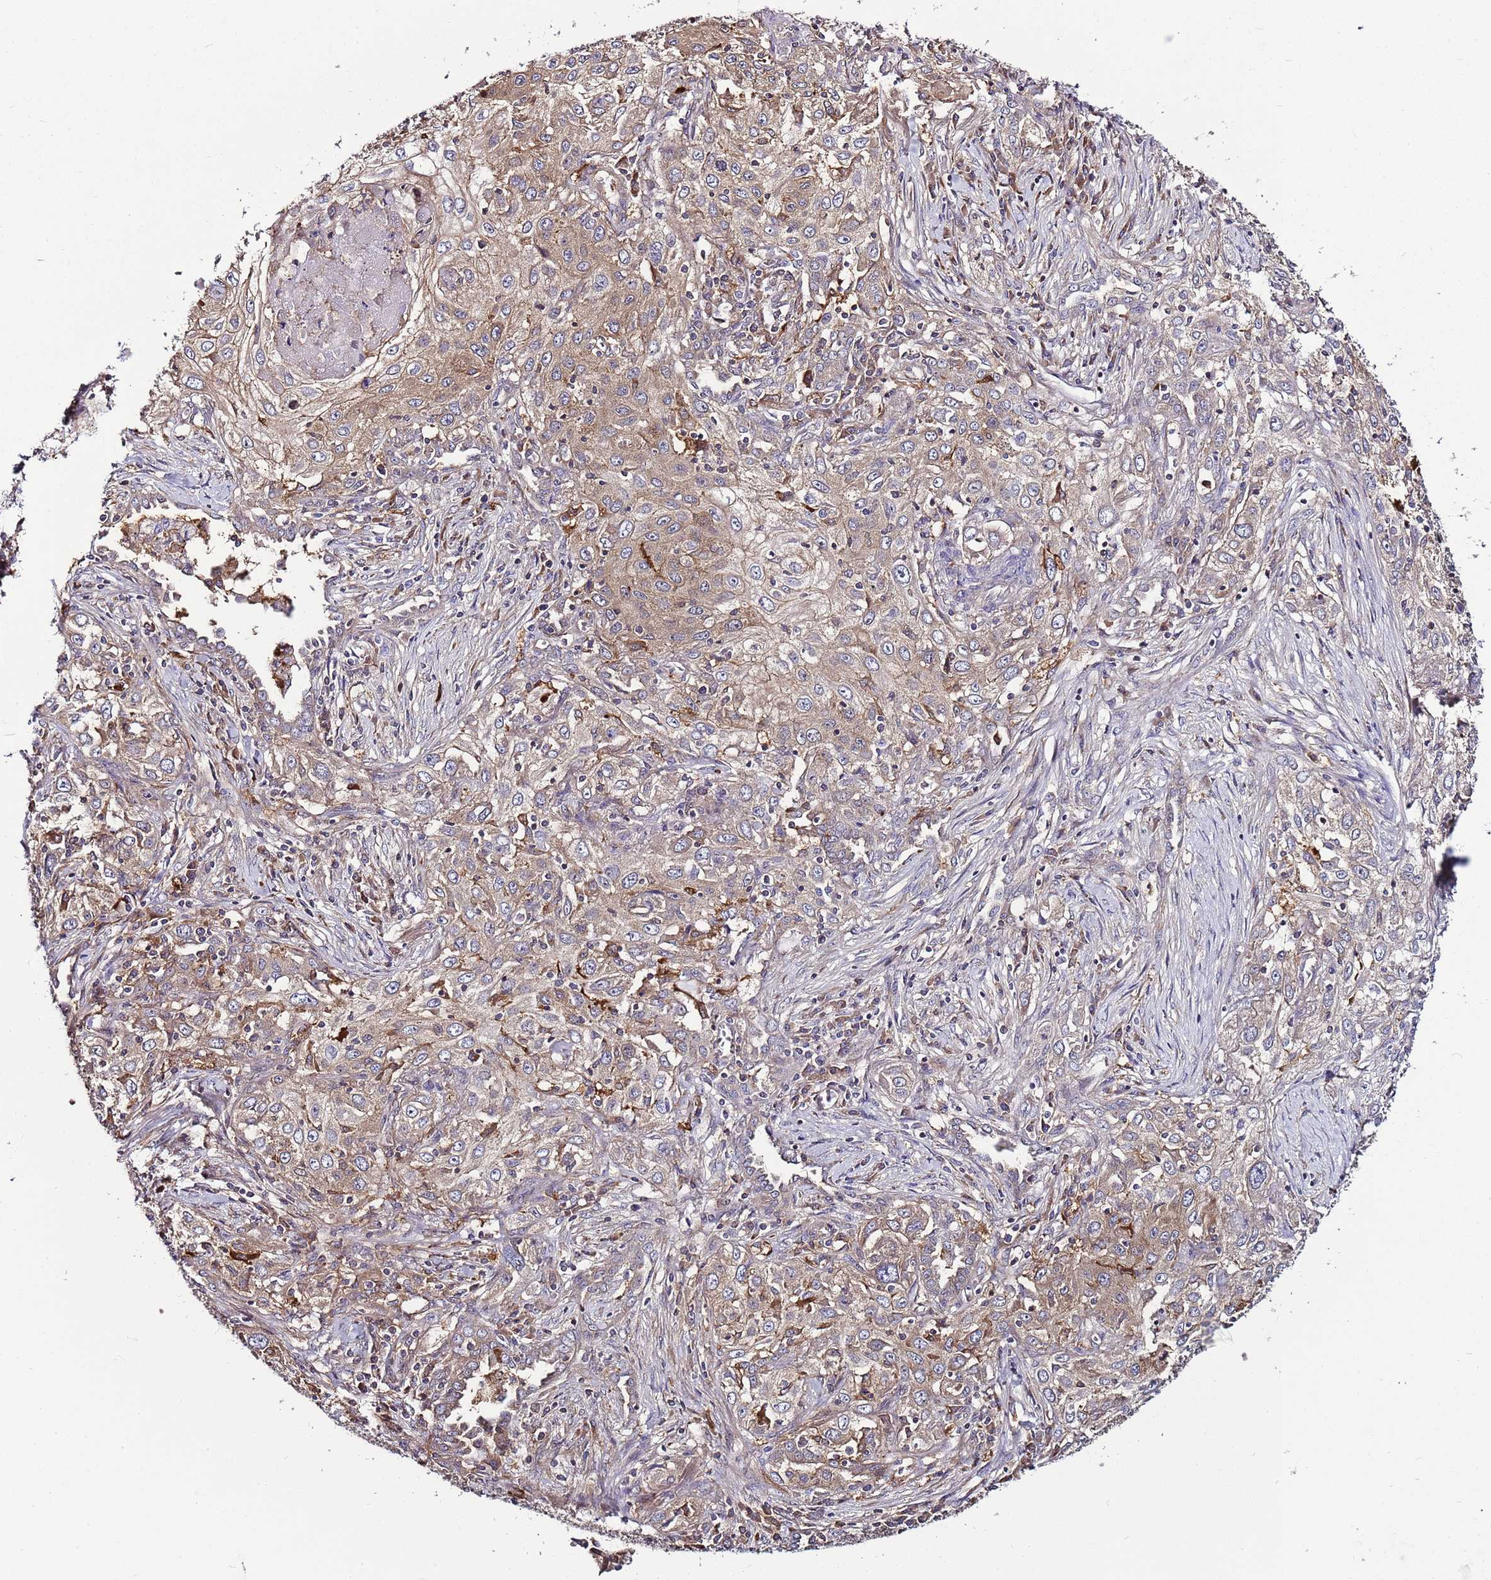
{"staining": {"intensity": "weak", "quantity": ">75%", "location": "cytoplasmic/membranous"}, "tissue": "lung cancer", "cell_type": "Tumor cells", "image_type": "cancer", "snomed": [{"axis": "morphology", "description": "Squamous cell carcinoma, NOS"}, {"axis": "topography", "description": "Lung"}], "caption": "The photomicrograph exhibits immunohistochemical staining of lung squamous cell carcinoma. There is weak cytoplasmic/membranous staining is seen in approximately >75% of tumor cells. The protein is shown in brown color, while the nuclei are stained blue.", "gene": "ATXN2L", "patient": {"sex": "female", "age": 69}}